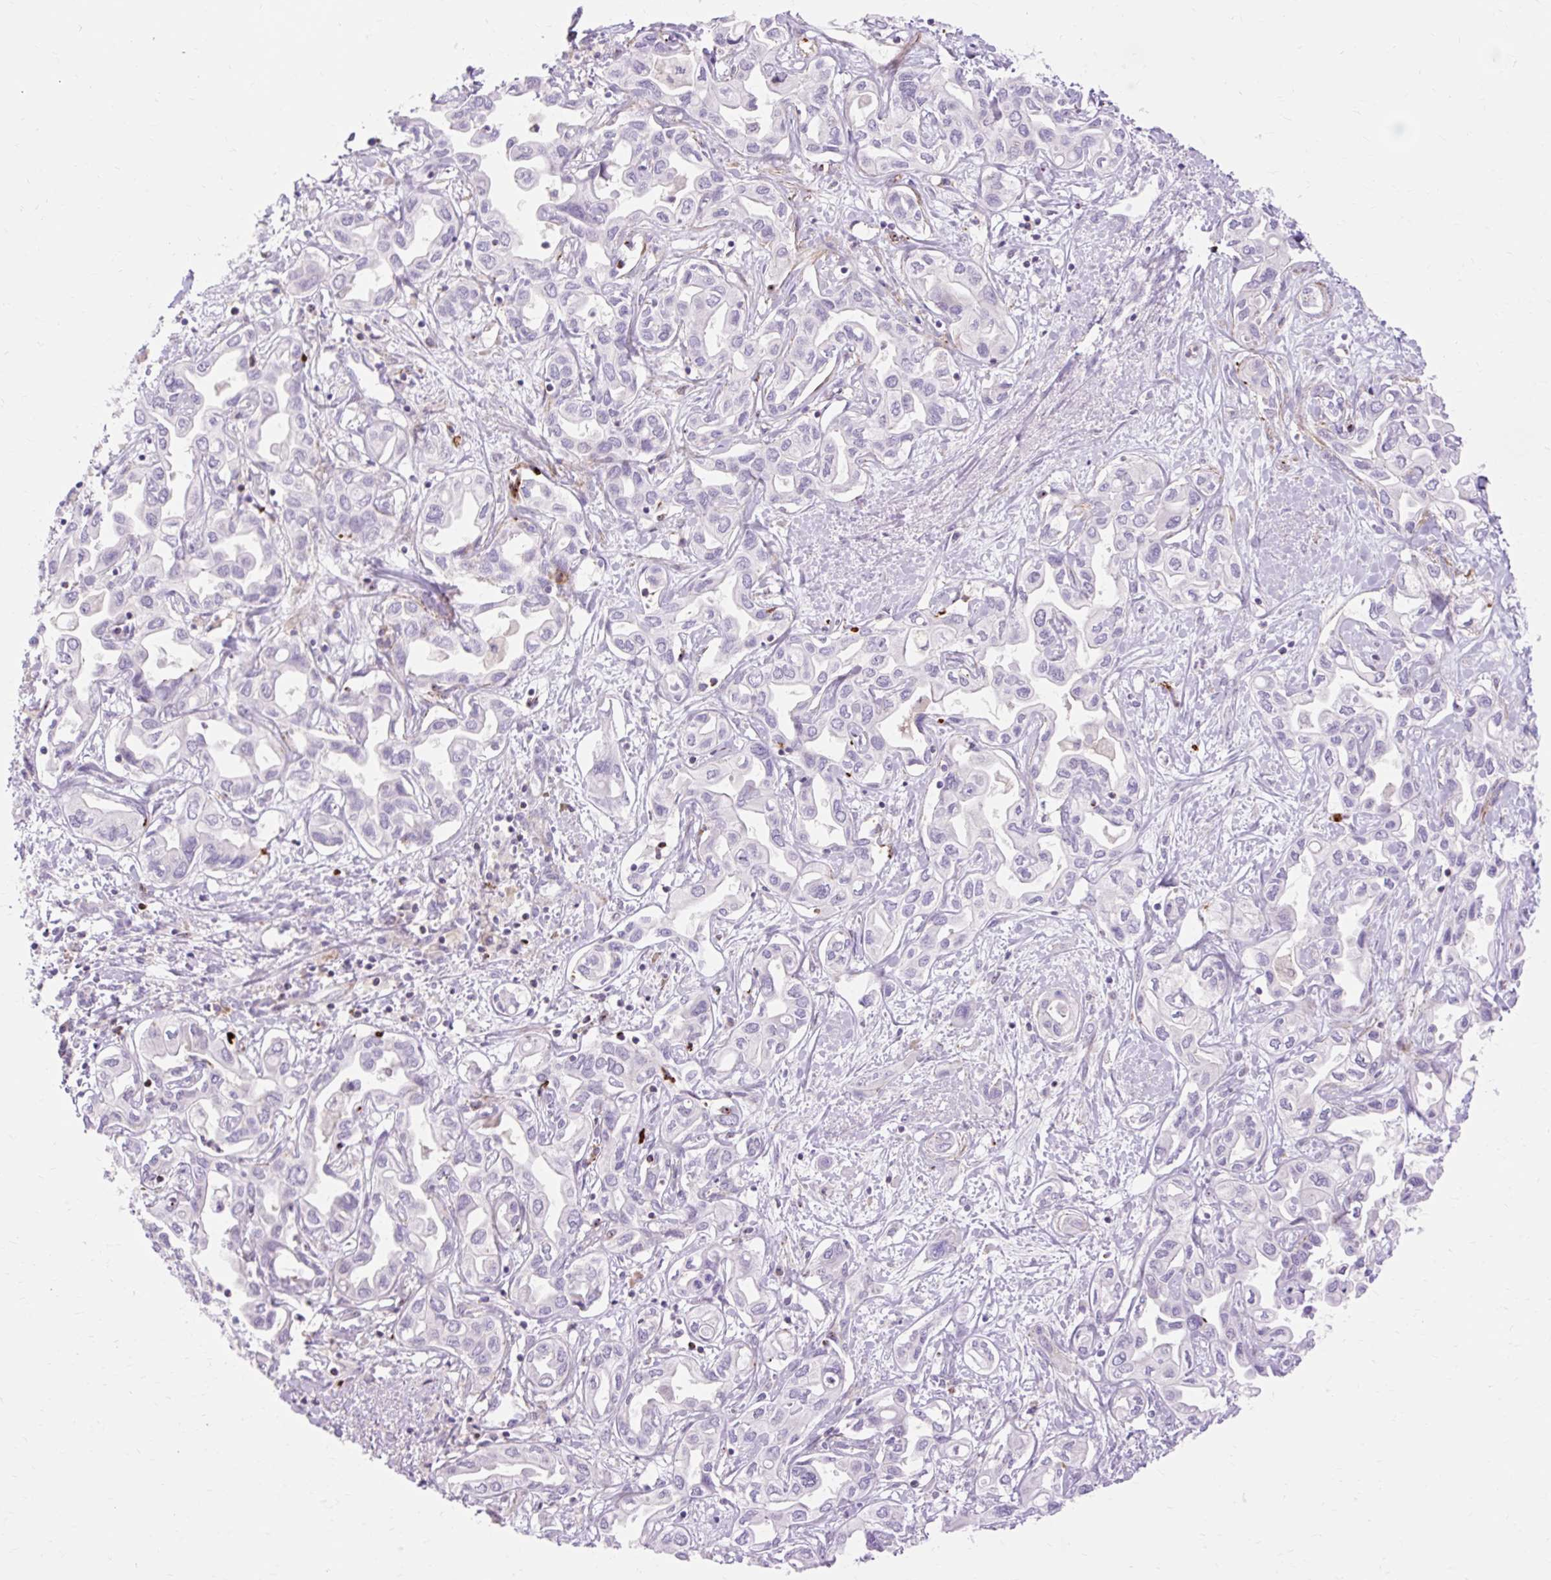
{"staining": {"intensity": "negative", "quantity": "none", "location": "none"}, "tissue": "liver cancer", "cell_type": "Tumor cells", "image_type": "cancer", "snomed": [{"axis": "morphology", "description": "Cholangiocarcinoma"}, {"axis": "topography", "description": "Liver"}], "caption": "Protein analysis of liver cancer (cholangiocarcinoma) reveals no significant staining in tumor cells.", "gene": "CORO7-PAM16", "patient": {"sex": "female", "age": 64}}